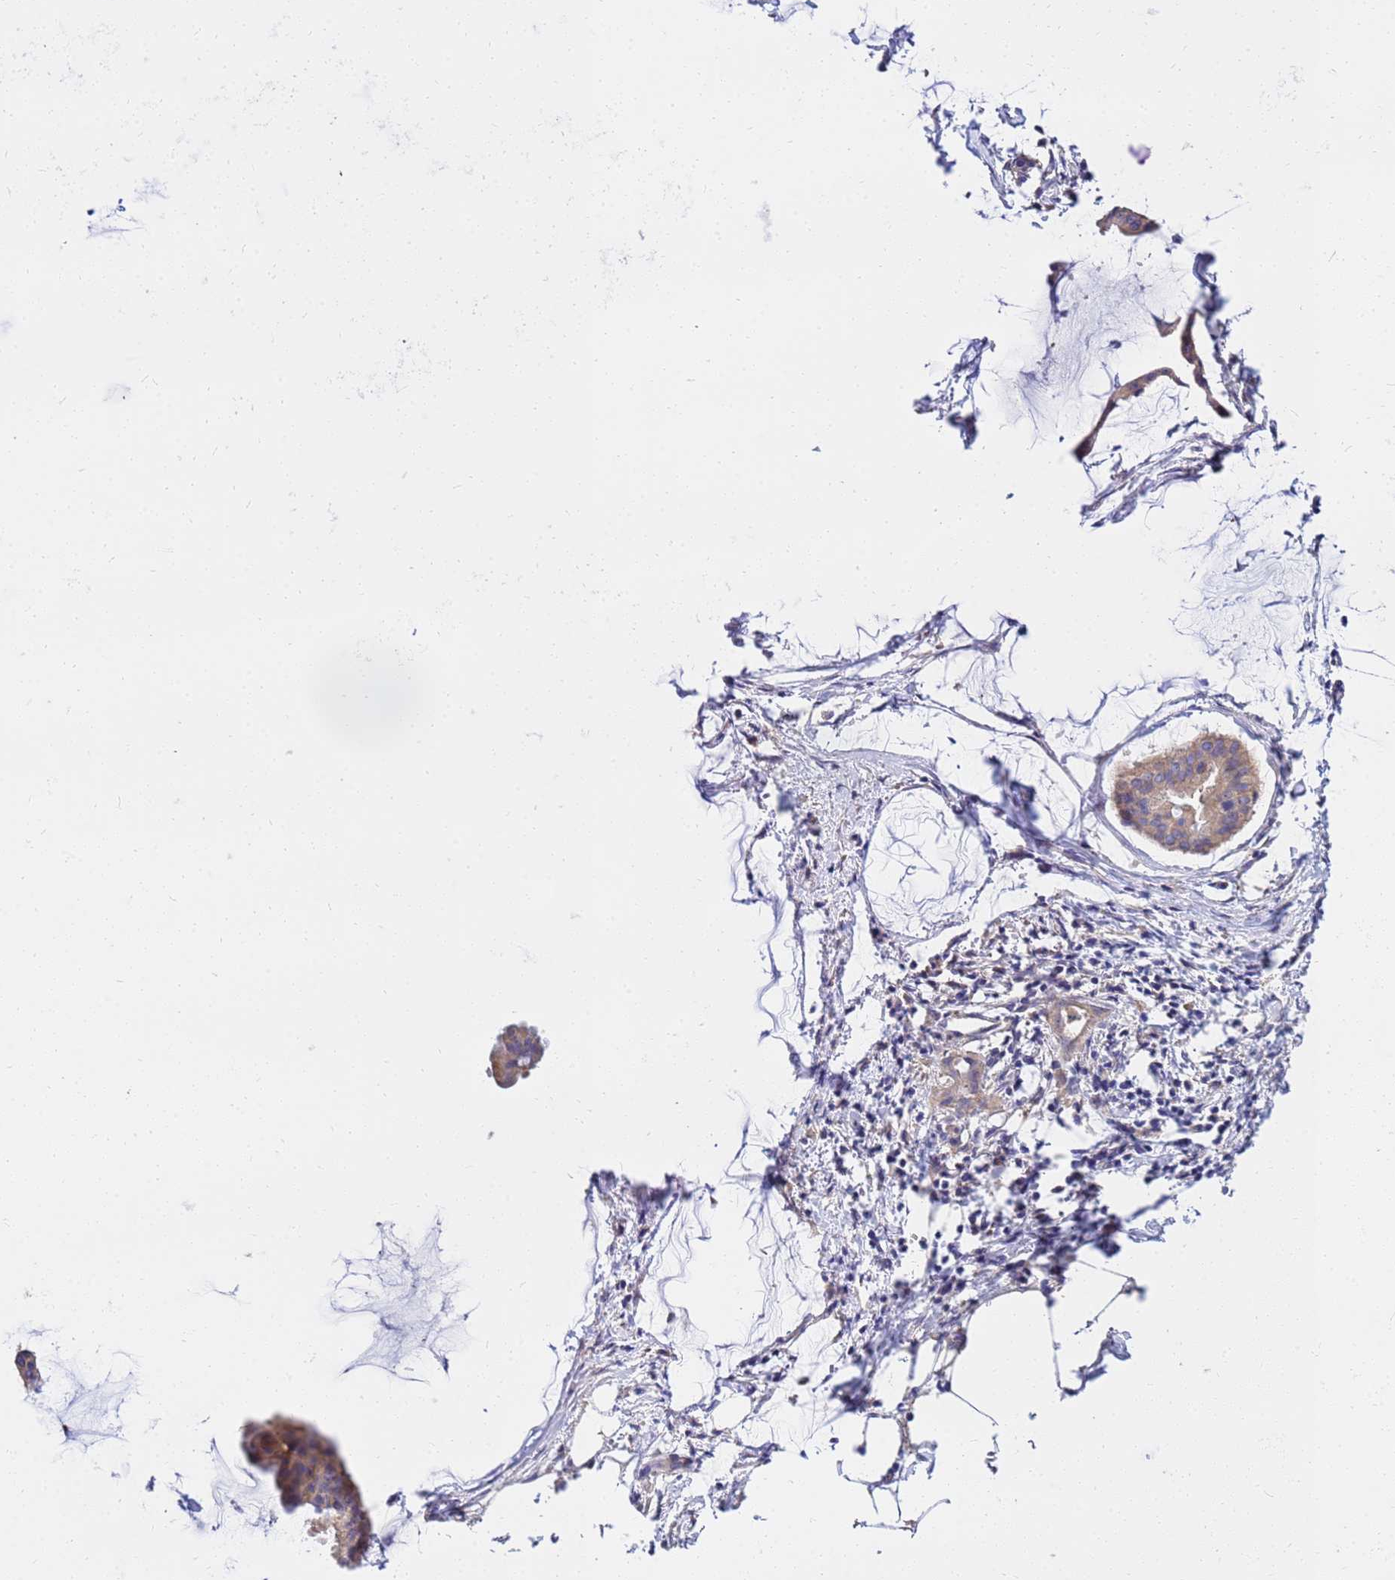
{"staining": {"intensity": "weak", "quantity": "25%-75%", "location": "cytoplasmic/membranous"}, "tissue": "ovarian cancer", "cell_type": "Tumor cells", "image_type": "cancer", "snomed": [{"axis": "morphology", "description": "Cystadenocarcinoma, mucinous, NOS"}, {"axis": "topography", "description": "Ovary"}], "caption": "Protein staining of mucinous cystadenocarcinoma (ovarian) tissue displays weak cytoplasmic/membranous positivity in approximately 25%-75% of tumor cells.", "gene": "HERC5", "patient": {"sex": "female", "age": 73}}